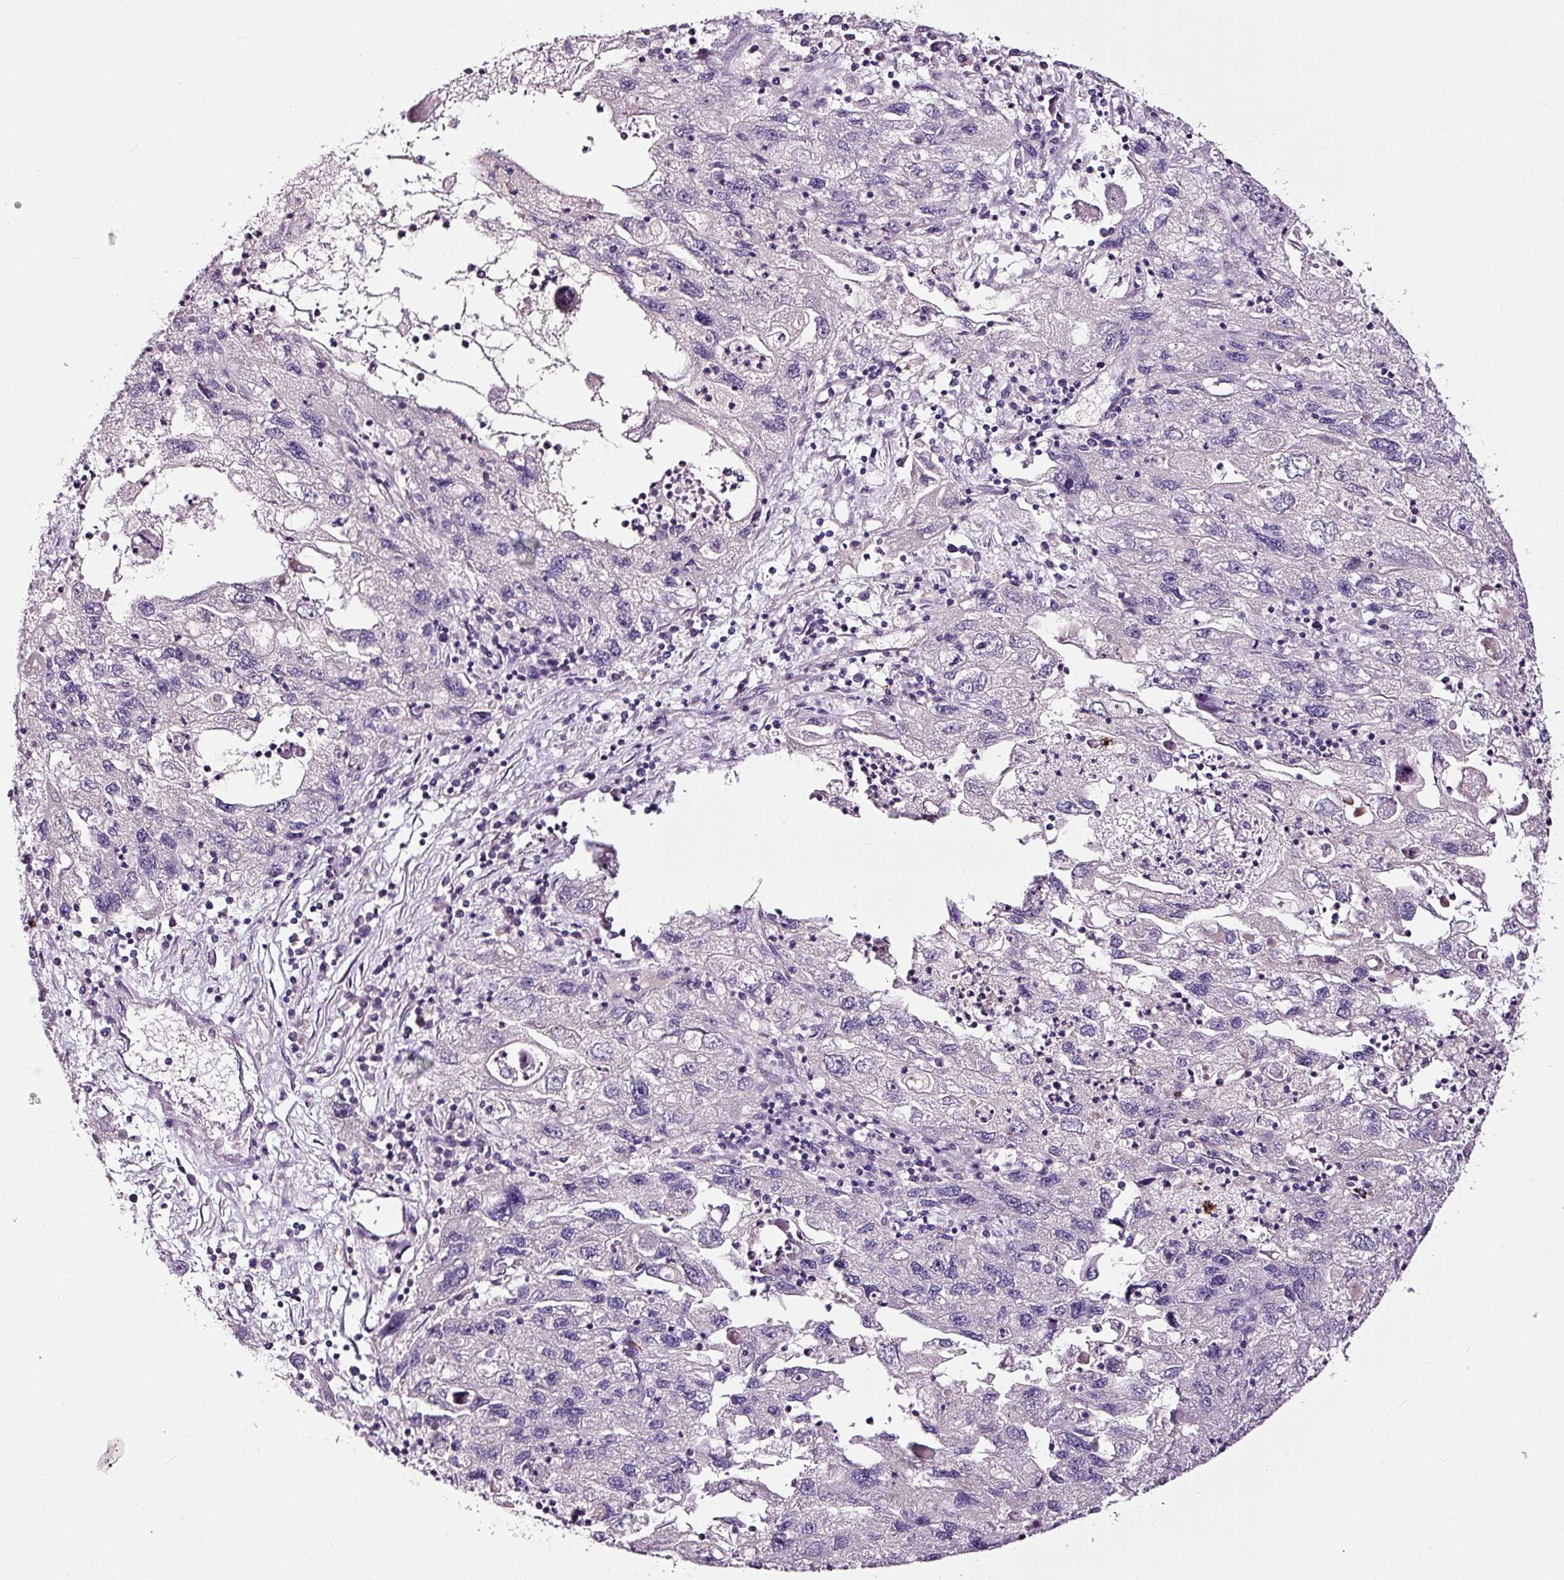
{"staining": {"intensity": "negative", "quantity": "none", "location": "none"}, "tissue": "endometrial cancer", "cell_type": "Tumor cells", "image_type": "cancer", "snomed": [{"axis": "morphology", "description": "Adenocarcinoma, NOS"}, {"axis": "topography", "description": "Endometrium"}], "caption": "DAB immunohistochemical staining of human endometrial adenocarcinoma shows no significant positivity in tumor cells.", "gene": "LAMP3", "patient": {"sex": "female", "age": 49}}